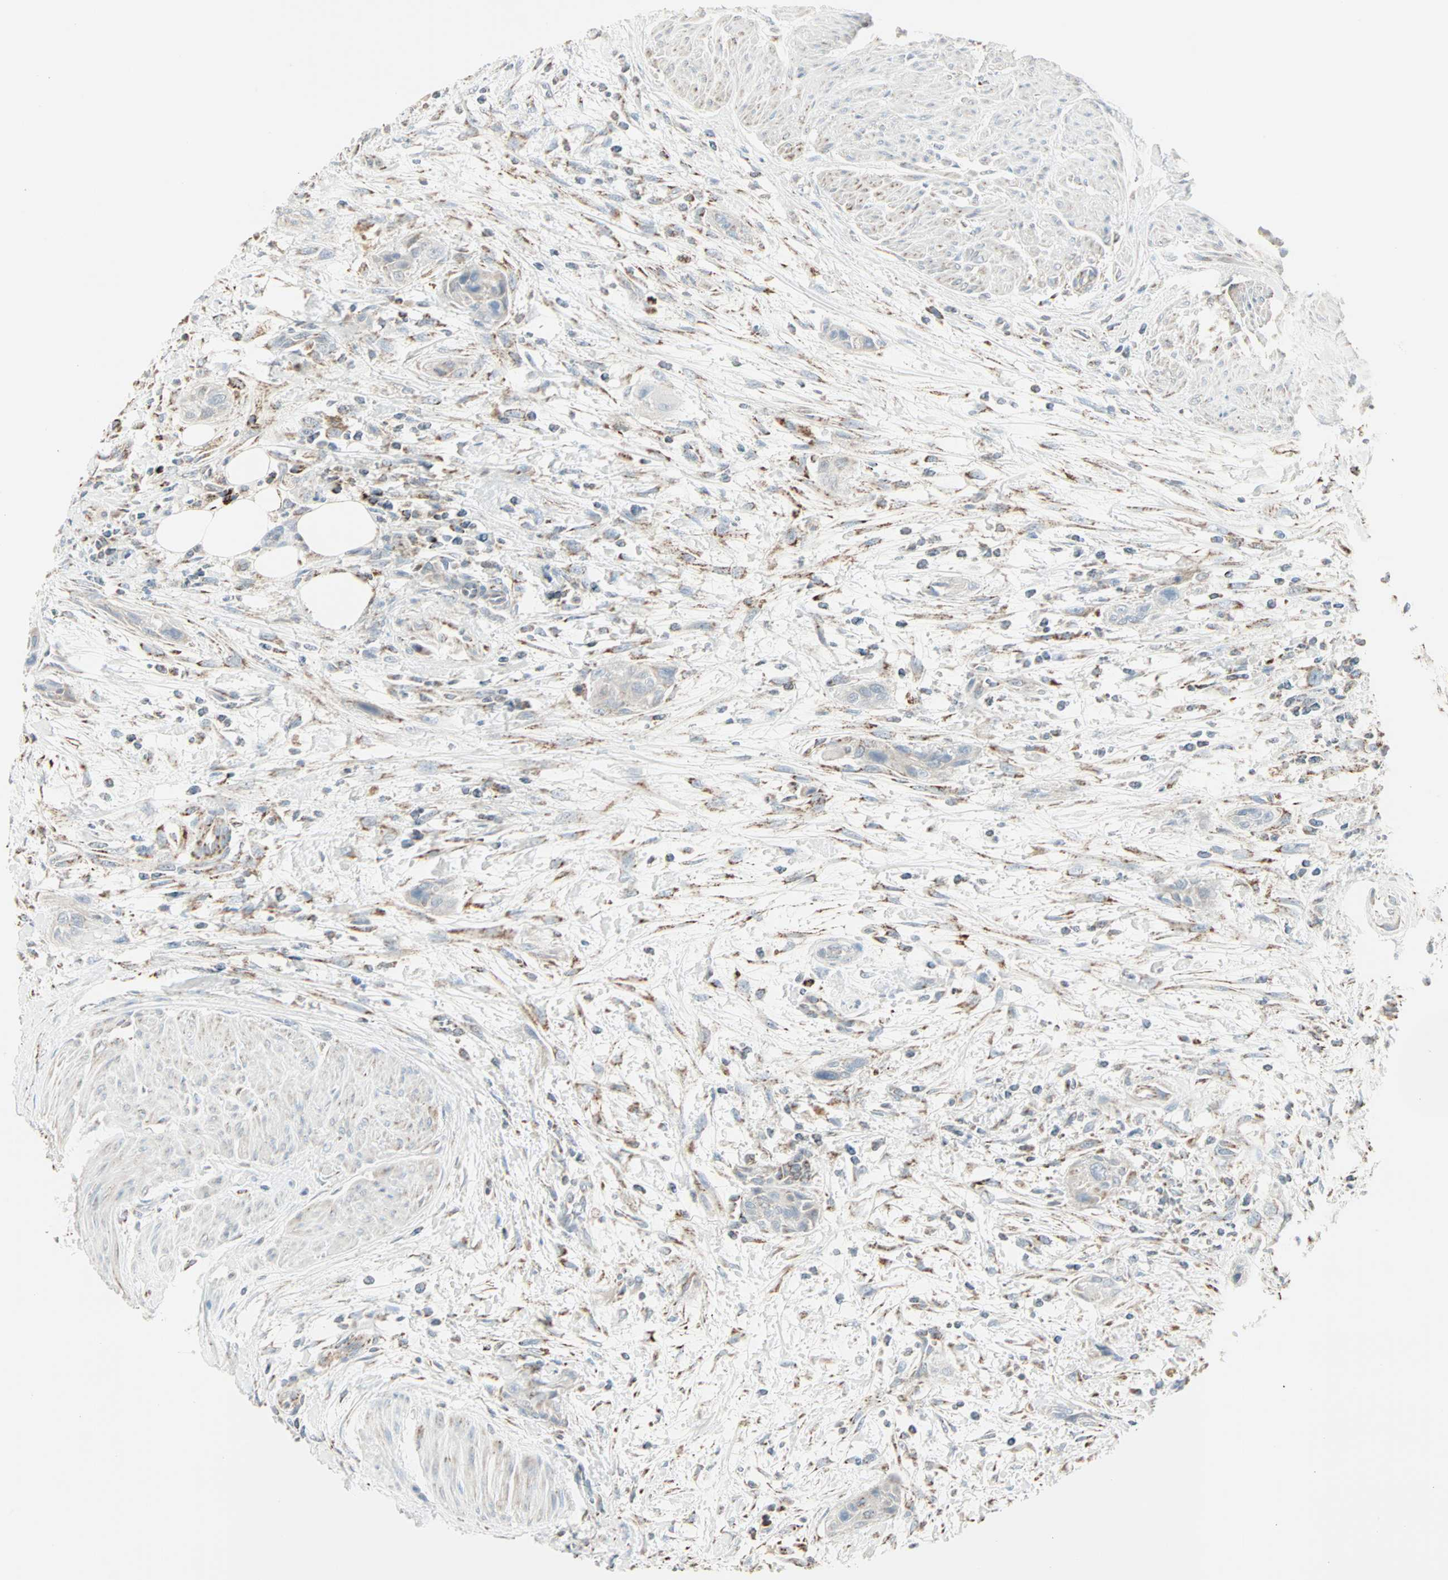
{"staining": {"intensity": "weak", "quantity": "<25%", "location": "cytoplasmic/membranous"}, "tissue": "urothelial cancer", "cell_type": "Tumor cells", "image_type": "cancer", "snomed": [{"axis": "morphology", "description": "Urothelial carcinoma, High grade"}, {"axis": "topography", "description": "Urinary bladder"}], "caption": "IHC micrograph of human high-grade urothelial carcinoma stained for a protein (brown), which demonstrates no expression in tumor cells. (Stains: DAB immunohistochemistry with hematoxylin counter stain, Microscopy: brightfield microscopy at high magnification).", "gene": "IDH2", "patient": {"sex": "male", "age": 35}}